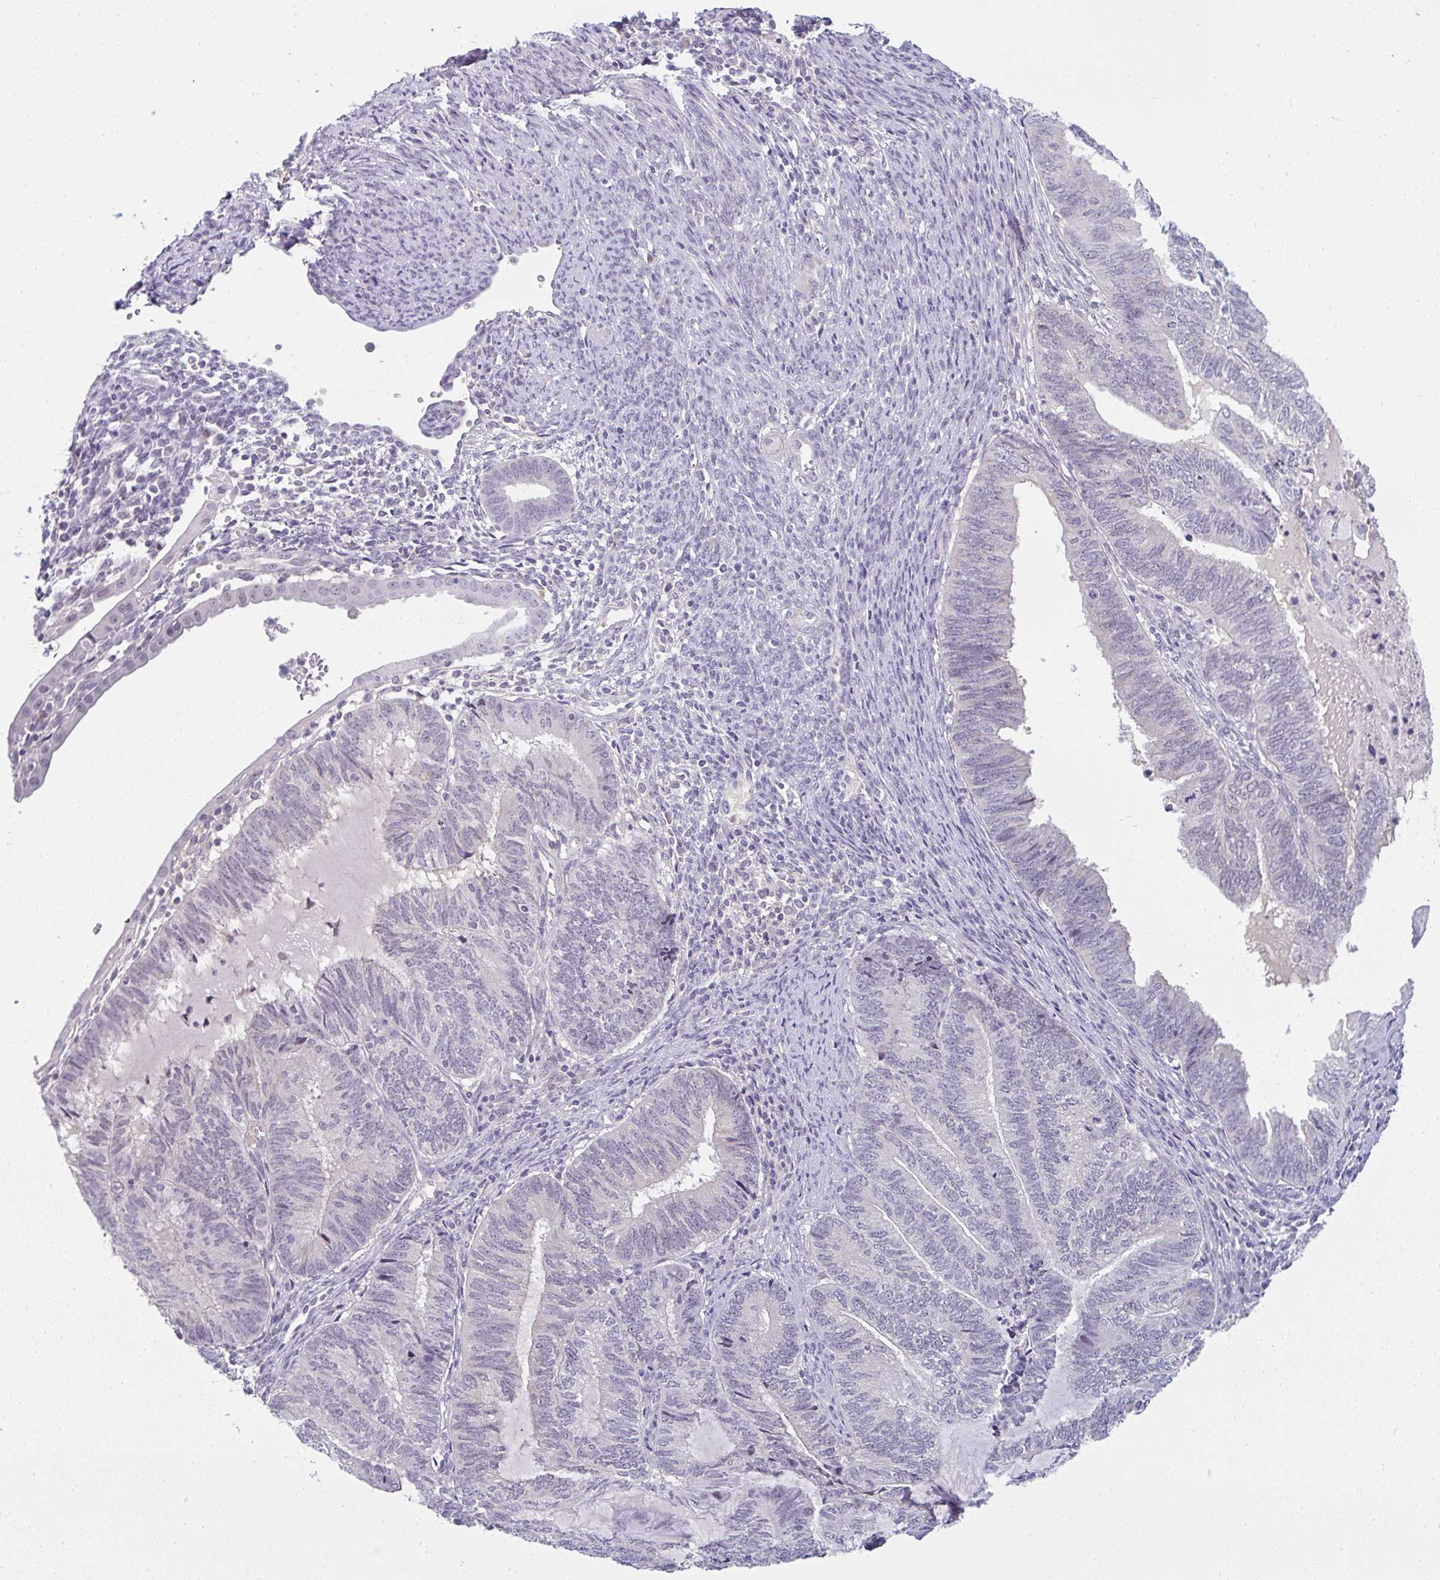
{"staining": {"intensity": "negative", "quantity": "none", "location": "none"}, "tissue": "endometrial cancer", "cell_type": "Tumor cells", "image_type": "cancer", "snomed": [{"axis": "morphology", "description": "Adenocarcinoma, NOS"}, {"axis": "topography", "description": "Uterus"}, {"axis": "topography", "description": "Endometrium"}], "caption": "An image of endometrial cancer stained for a protein displays no brown staining in tumor cells. (Stains: DAB immunohistochemistry with hematoxylin counter stain, Microscopy: brightfield microscopy at high magnification).", "gene": "PPFIA4", "patient": {"sex": "female", "age": 70}}